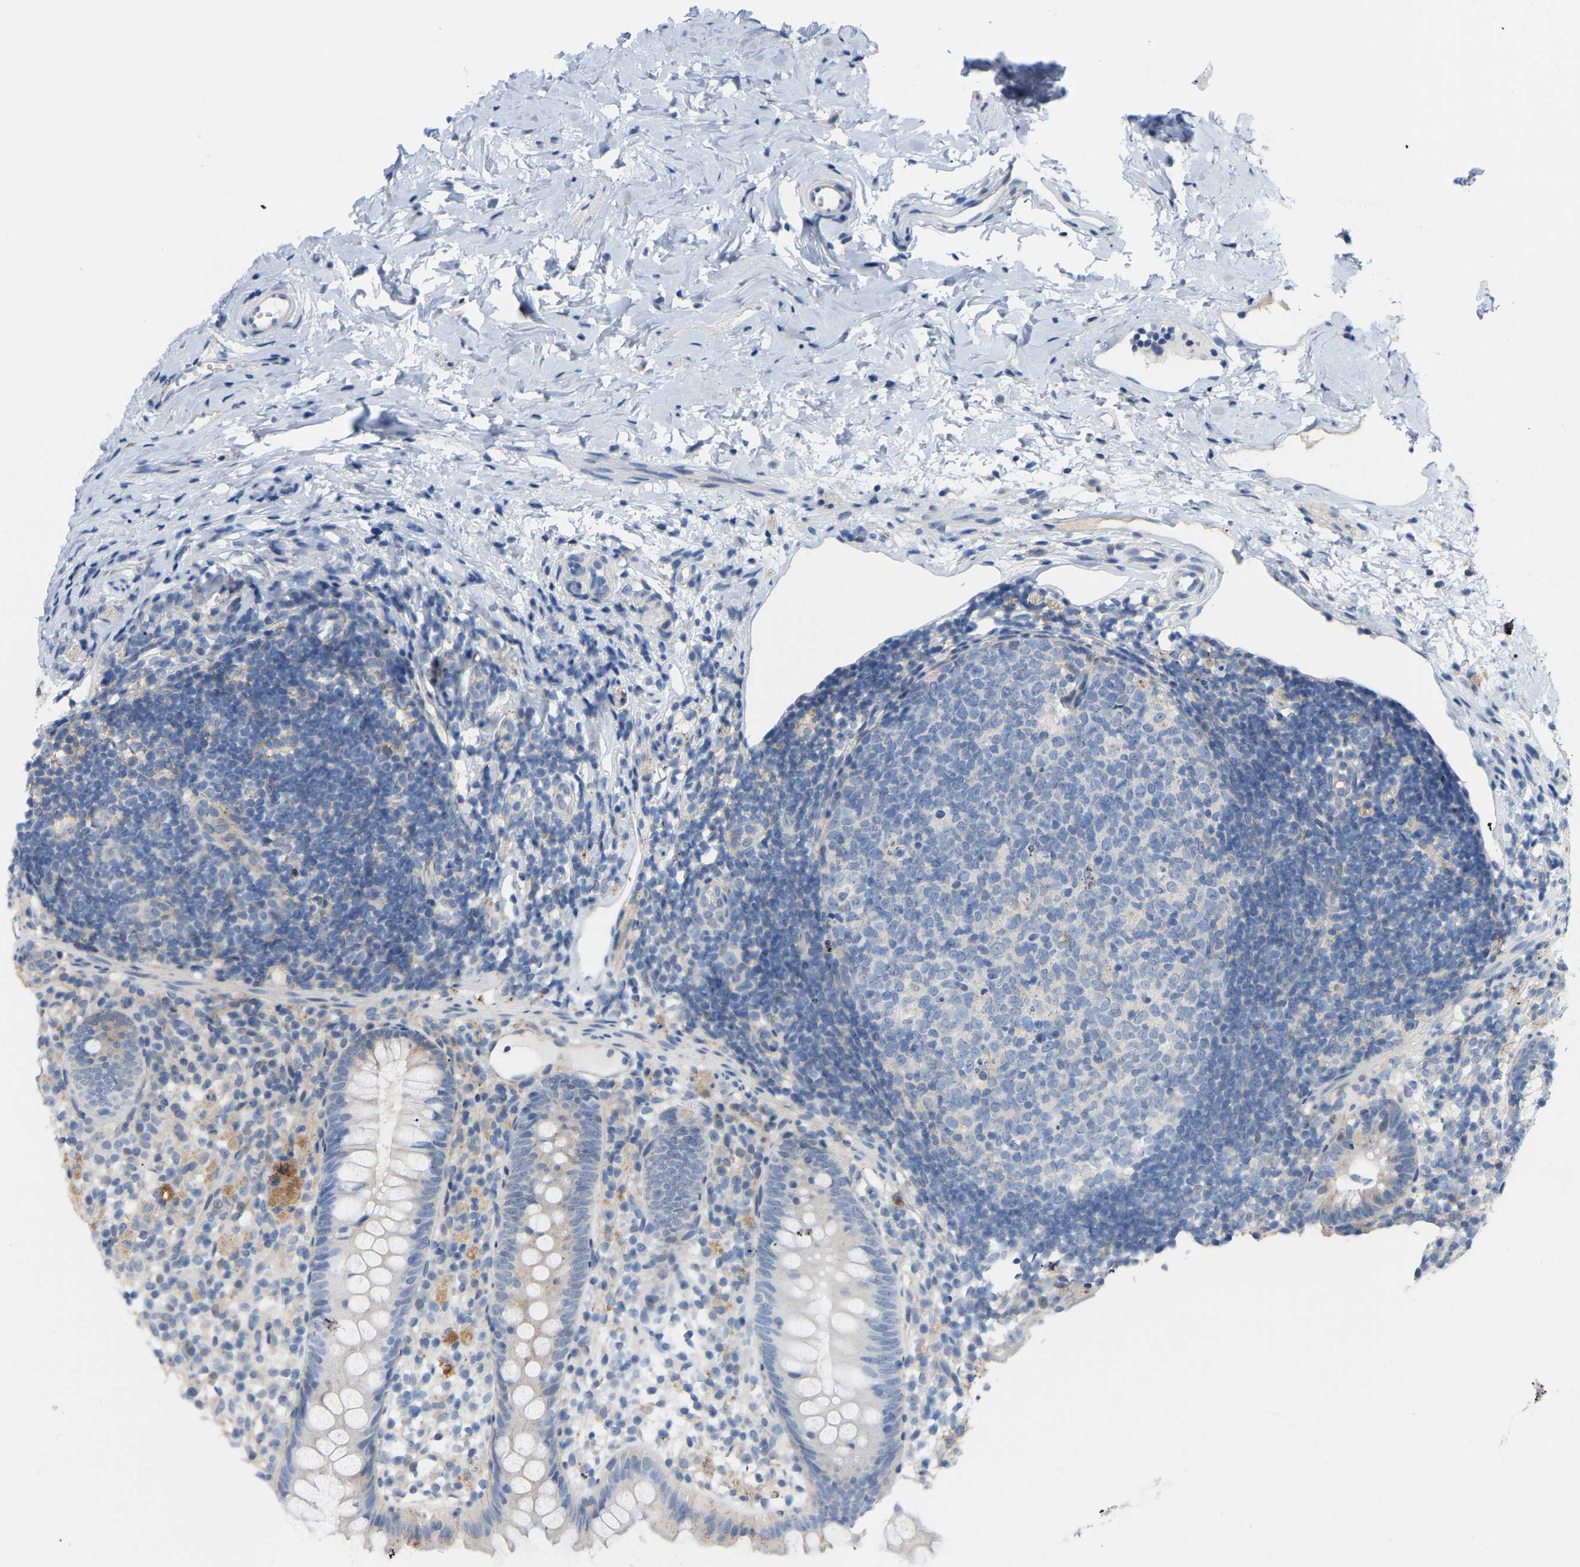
{"staining": {"intensity": "weak", "quantity": "25%-75%", "location": "cytoplasmic/membranous"}, "tissue": "appendix", "cell_type": "Glandular cells", "image_type": "normal", "snomed": [{"axis": "morphology", "description": "Normal tissue, NOS"}, {"axis": "topography", "description": "Appendix"}], "caption": "High-power microscopy captured an immunohistochemistry micrograph of unremarkable appendix, revealing weak cytoplasmic/membranous positivity in about 25%-75% of glandular cells.", "gene": "ABTB2", "patient": {"sex": "female", "age": 20}}